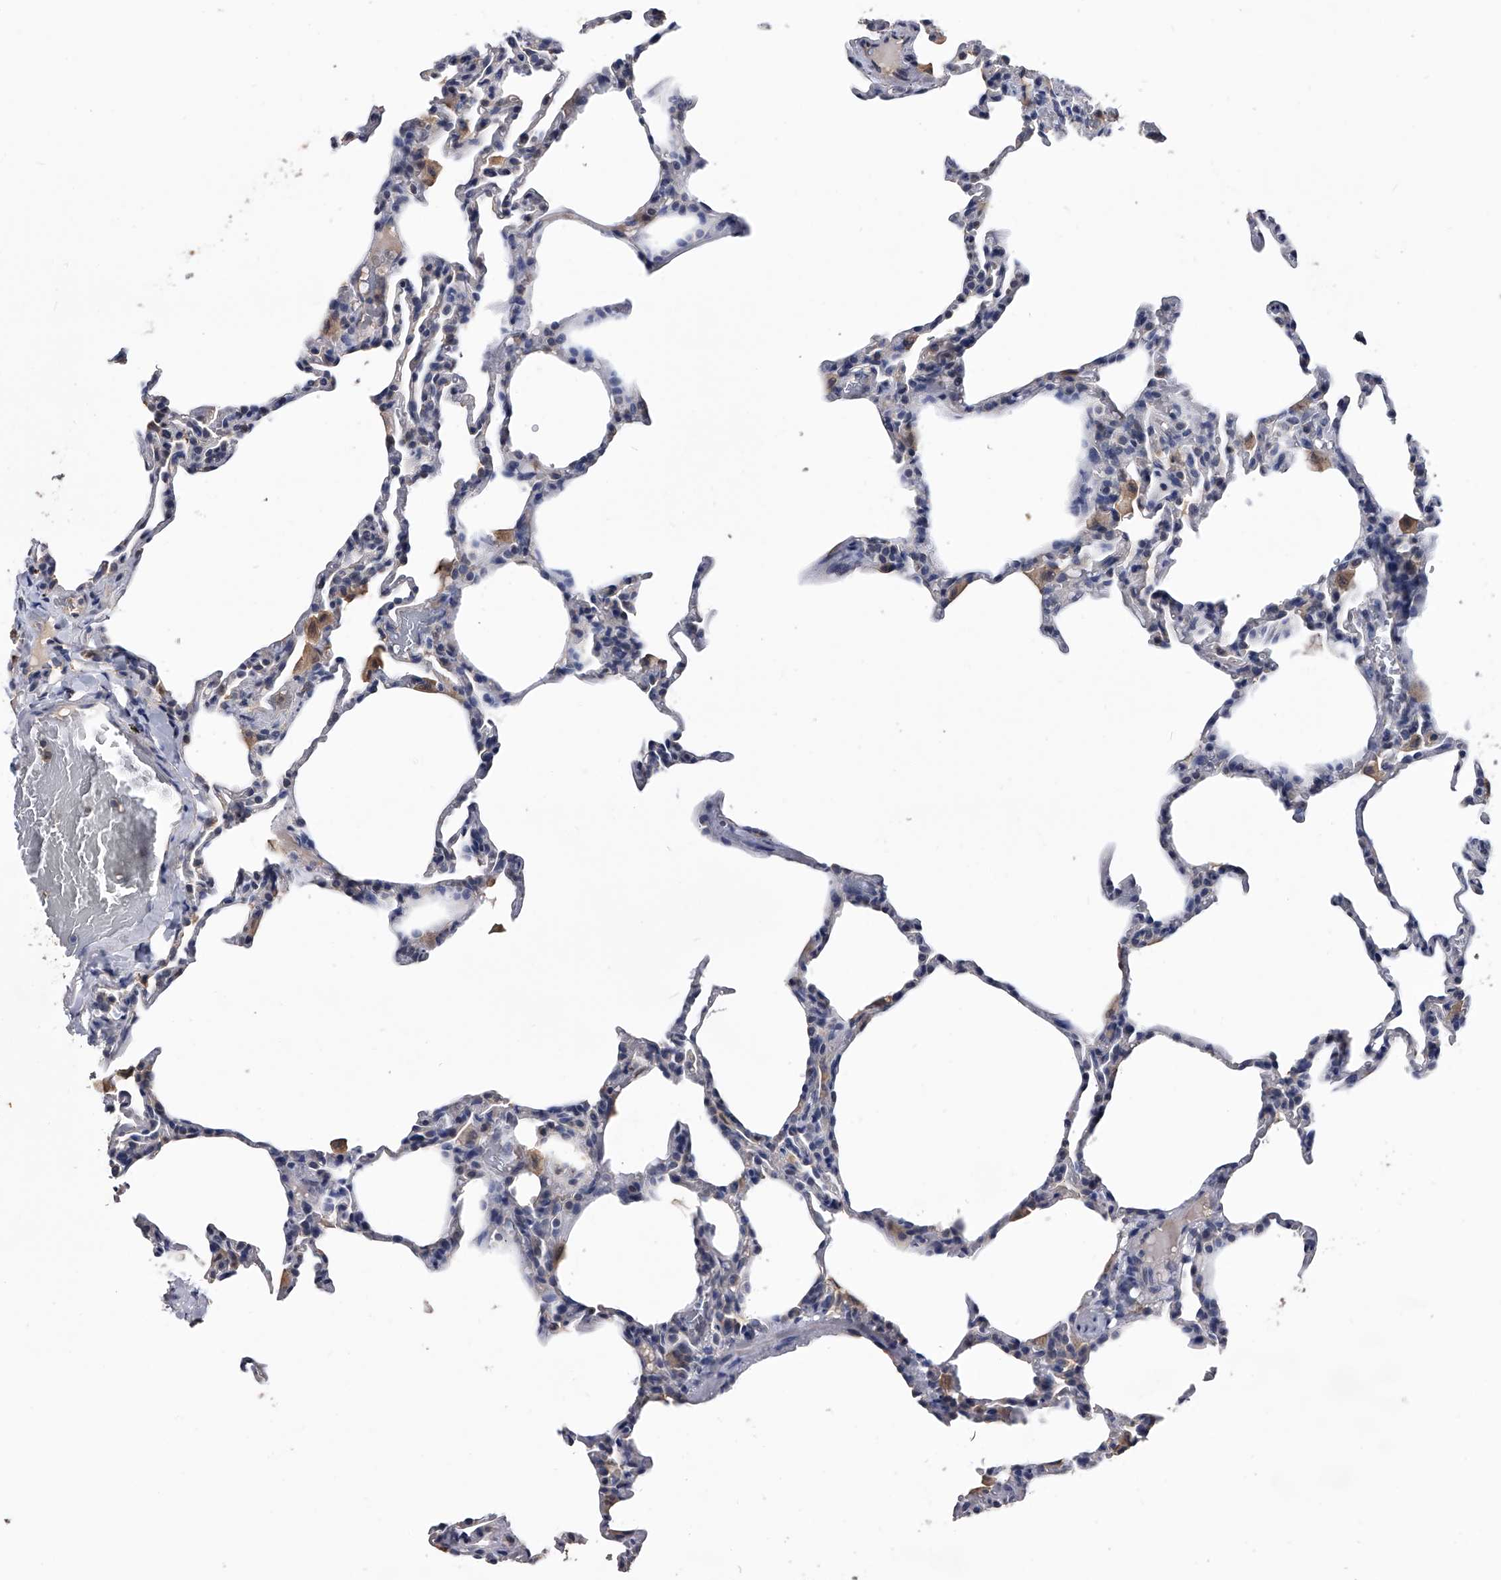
{"staining": {"intensity": "negative", "quantity": "none", "location": "none"}, "tissue": "lung", "cell_type": "Alveolar cells", "image_type": "normal", "snomed": [{"axis": "morphology", "description": "Normal tissue, NOS"}, {"axis": "topography", "description": "Lung"}], "caption": "IHC of benign lung demonstrates no staining in alveolar cells.", "gene": "EFCAB7", "patient": {"sex": "male", "age": 20}}